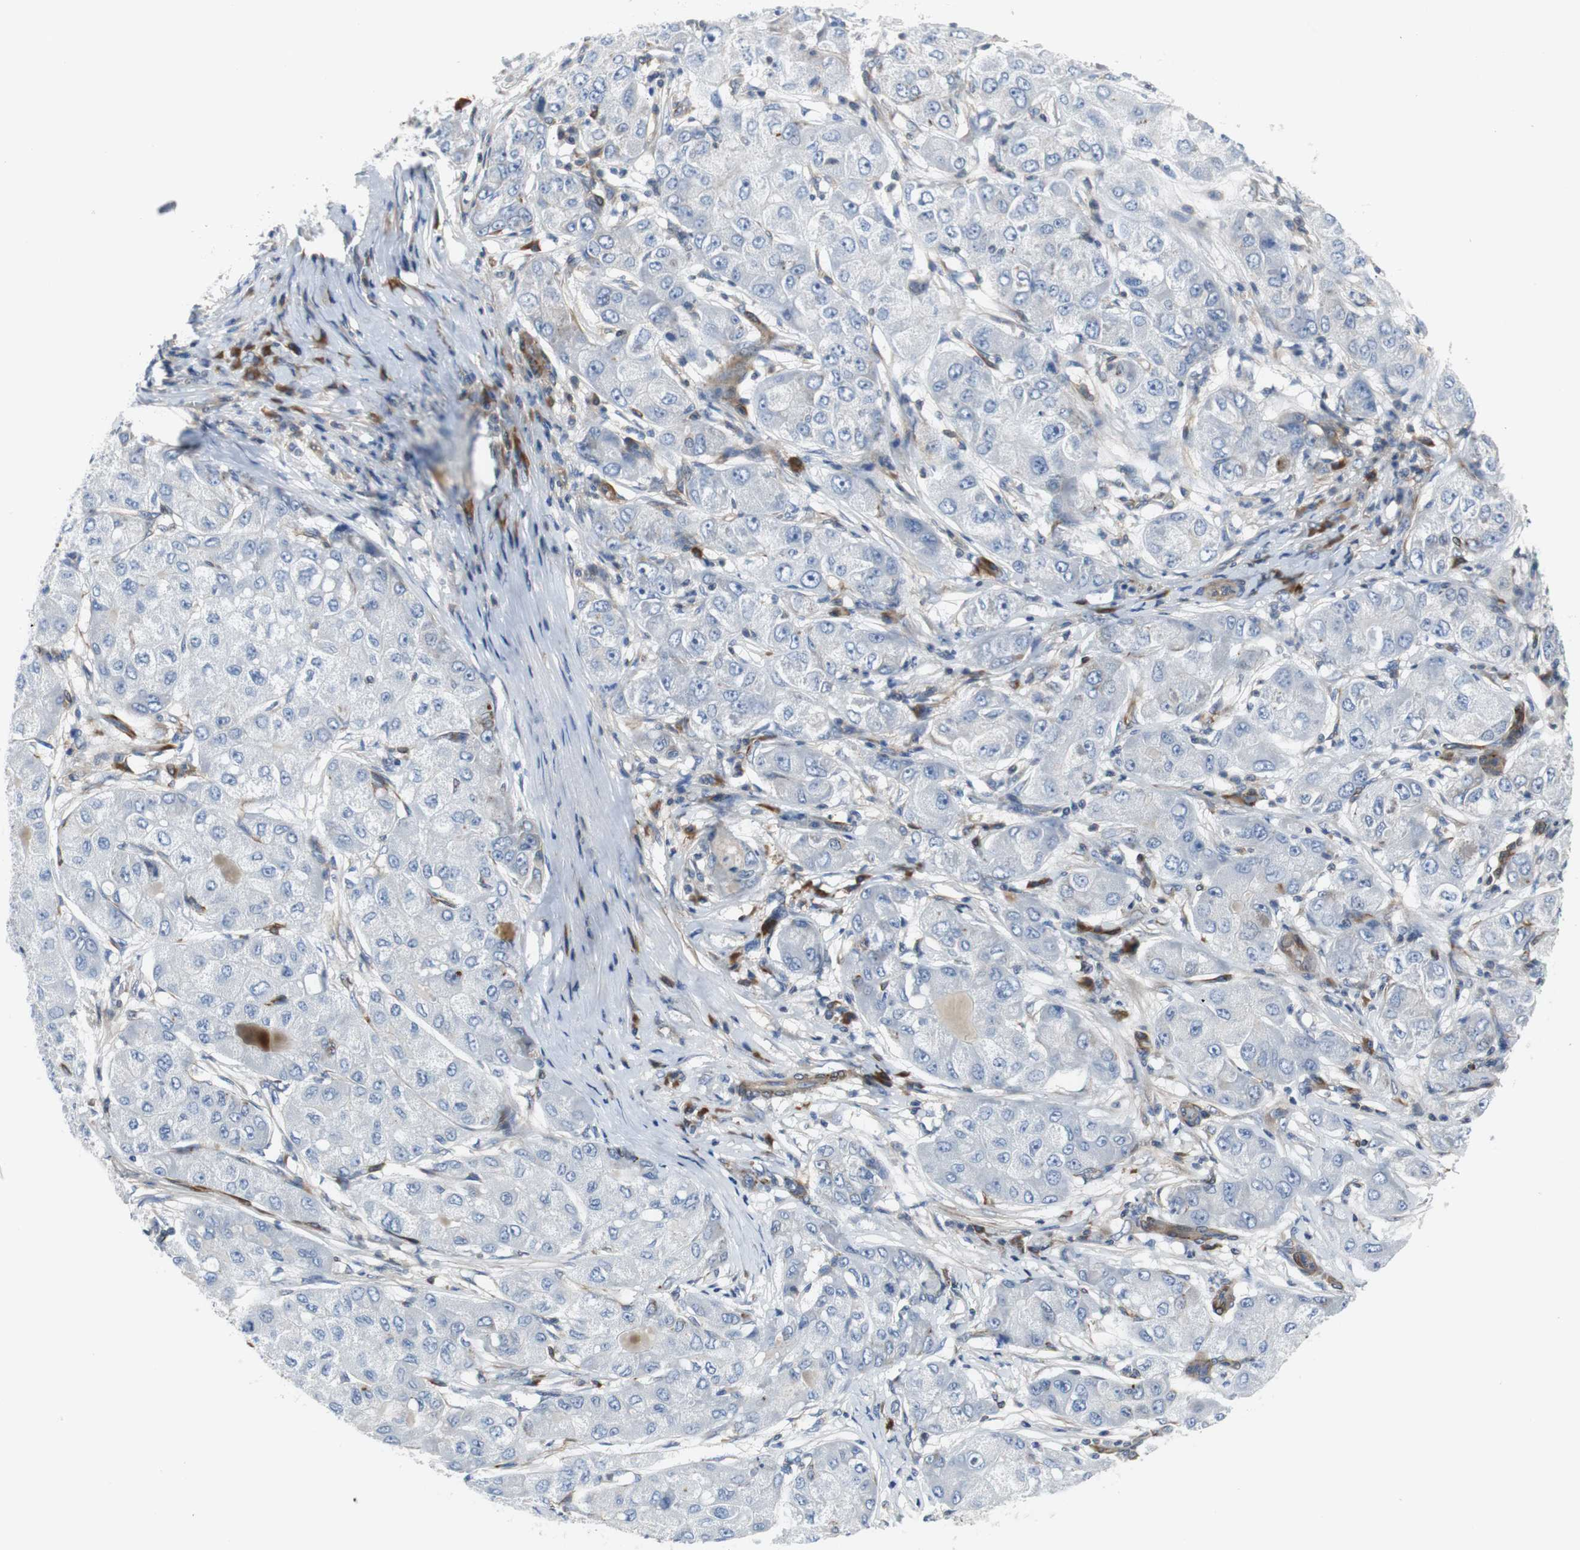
{"staining": {"intensity": "negative", "quantity": "none", "location": "none"}, "tissue": "liver cancer", "cell_type": "Tumor cells", "image_type": "cancer", "snomed": [{"axis": "morphology", "description": "Carcinoma, Hepatocellular, NOS"}, {"axis": "topography", "description": "Liver"}], "caption": "Immunohistochemical staining of human liver cancer shows no significant expression in tumor cells. (Stains: DAB immunohistochemistry with hematoxylin counter stain, Microscopy: brightfield microscopy at high magnification).", "gene": "GYS1", "patient": {"sex": "male", "age": 80}}